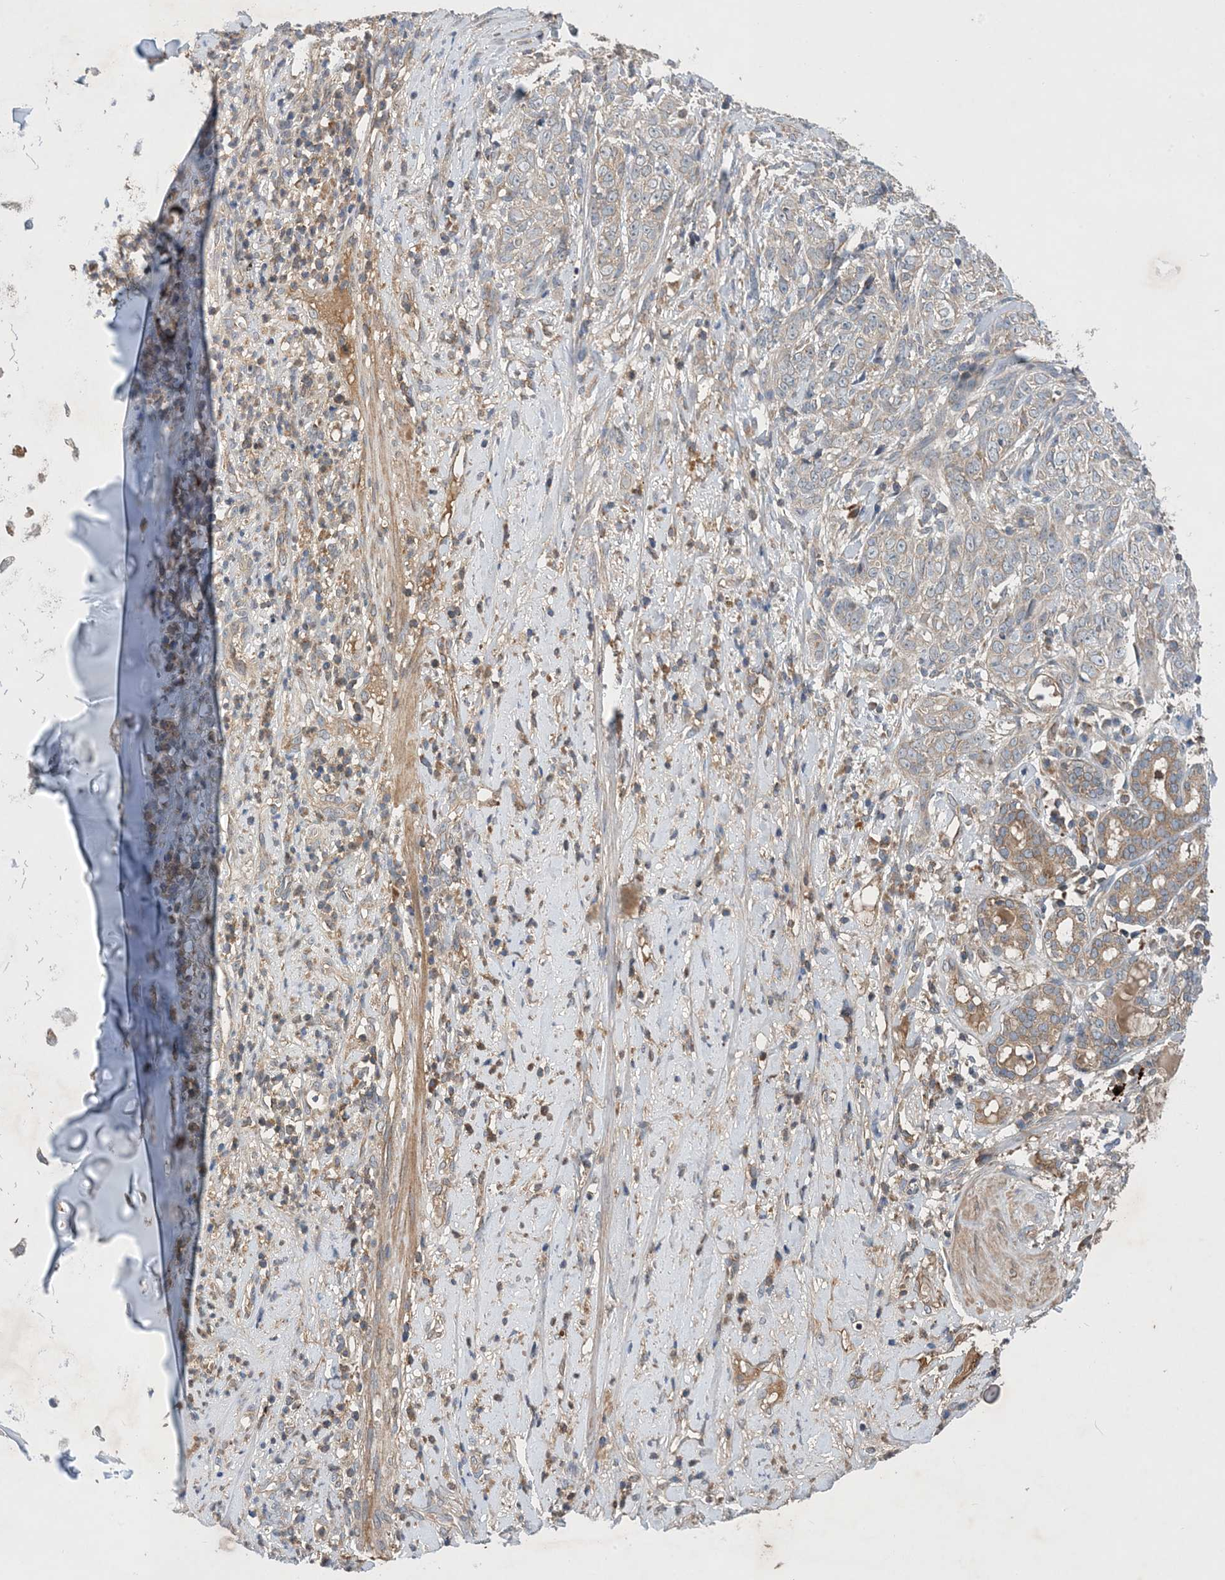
{"staining": {"intensity": "negative", "quantity": "none", "location": "none"}, "tissue": "adipose tissue", "cell_type": "Adipocytes", "image_type": "normal", "snomed": [{"axis": "morphology", "description": "Normal tissue, NOS"}, {"axis": "morphology", "description": "Basal cell carcinoma"}, {"axis": "topography", "description": "Cartilage tissue"}, {"axis": "topography", "description": "Nasopharynx"}, {"axis": "topography", "description": "Oral tissue"}], "caption": "An immunohistochemistry (IHC) image of normal adipose tissue is shown. There is no staining in adipocytes of adipose tissue.", "gene": "STK19", "patient": {"sex": "female", "age": 77}}